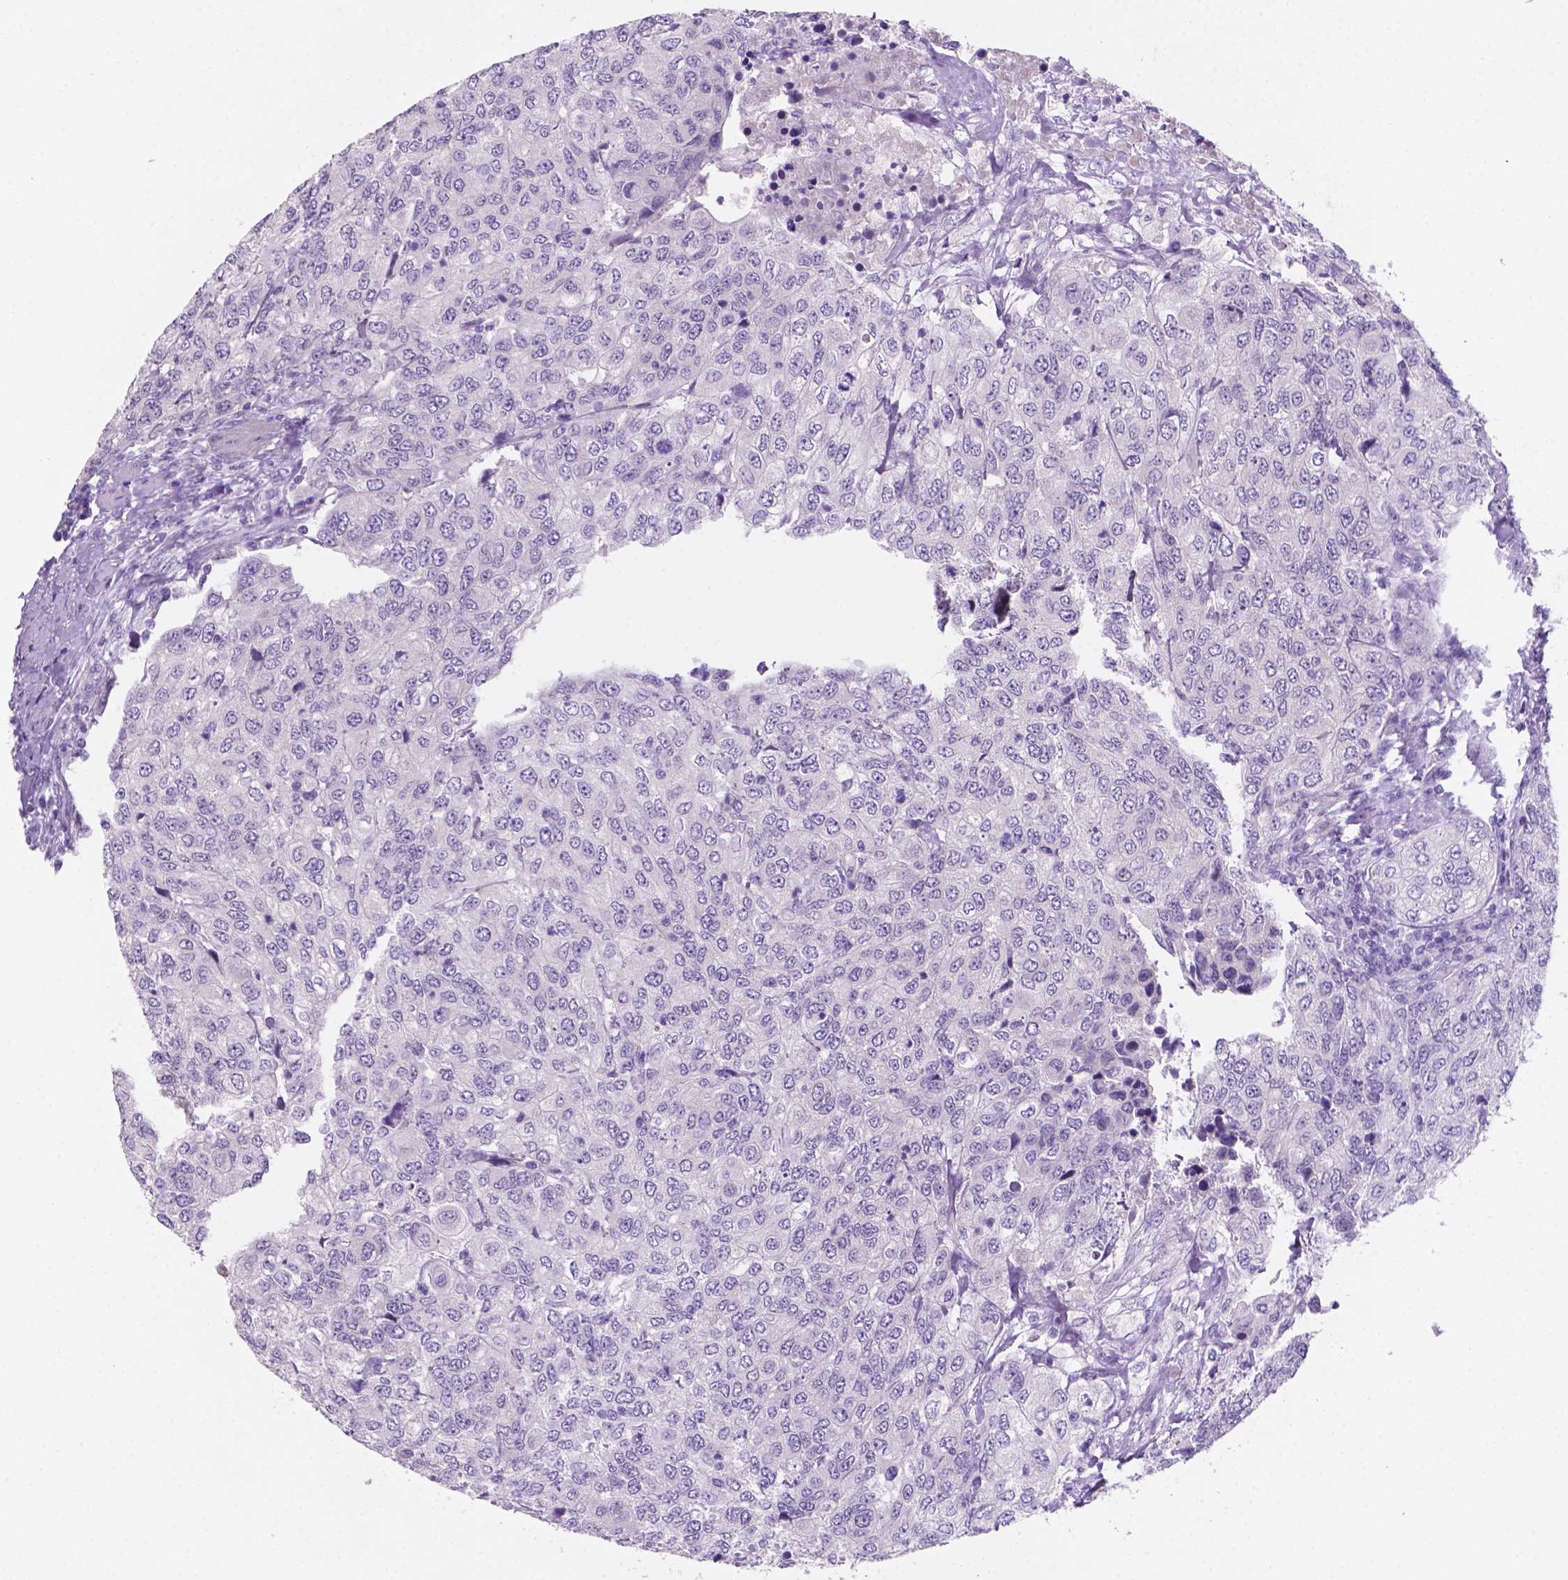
{"staining": {"intensity": "negative", "quantity": "none", "location": "none"}, "tissue": "urothelial cancer", "cell_type": "Tumor cells", "image_type": "cancer", "snomed": [{"axis": "morphology", "description": "Urothelial carcinoma, High grade"}, {"axis": "topography", "description": "Urinary bladder"}], "caption": "Immunohistochemical staining of urothelial cancer exhibits no significant expression in tumor cells.", "gene": "EBLN2", "patient": {"sex": "female", "age": 78}}